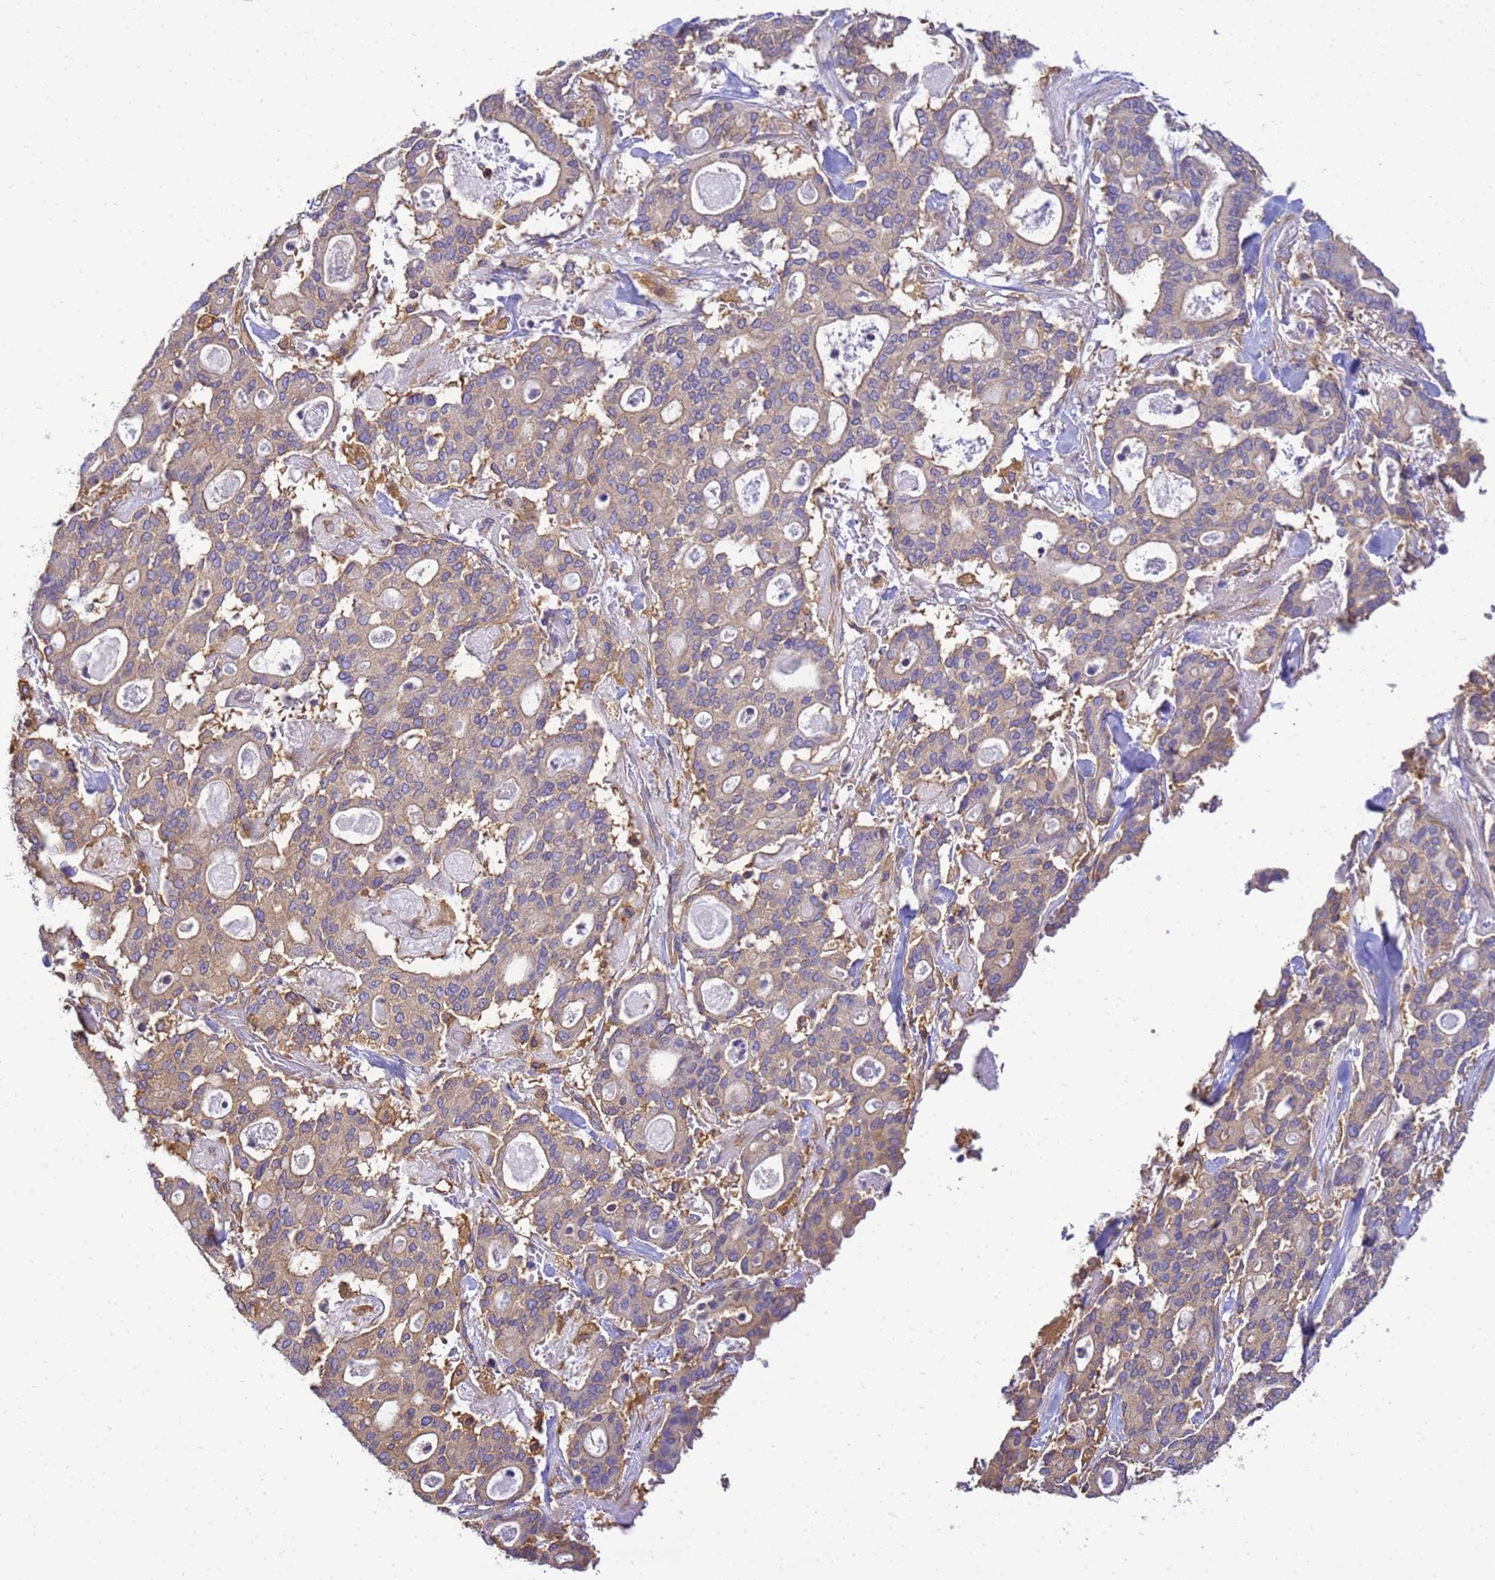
{"staining": {"intensity": "weak", "quantity": ">75%", "location": "cytoplasmic/membranous"}, "tissue": "pancreatic cancer", "cell_type": "Tumor cells", "image_type": "cancer", "snomed": [{"axis": "morphology", "description": "Adenocarcinoma, NOS"}, {"axis": "topography", "description": "Pancreas"}], "caption": "Immunohistochemistry of human pancreatic cancer displays low levels of weak cytoplasmic/membranous expression in about >75% of tumor cells.", "gene": "NARS1", "patient": {"sex": "male", "age": 63}}